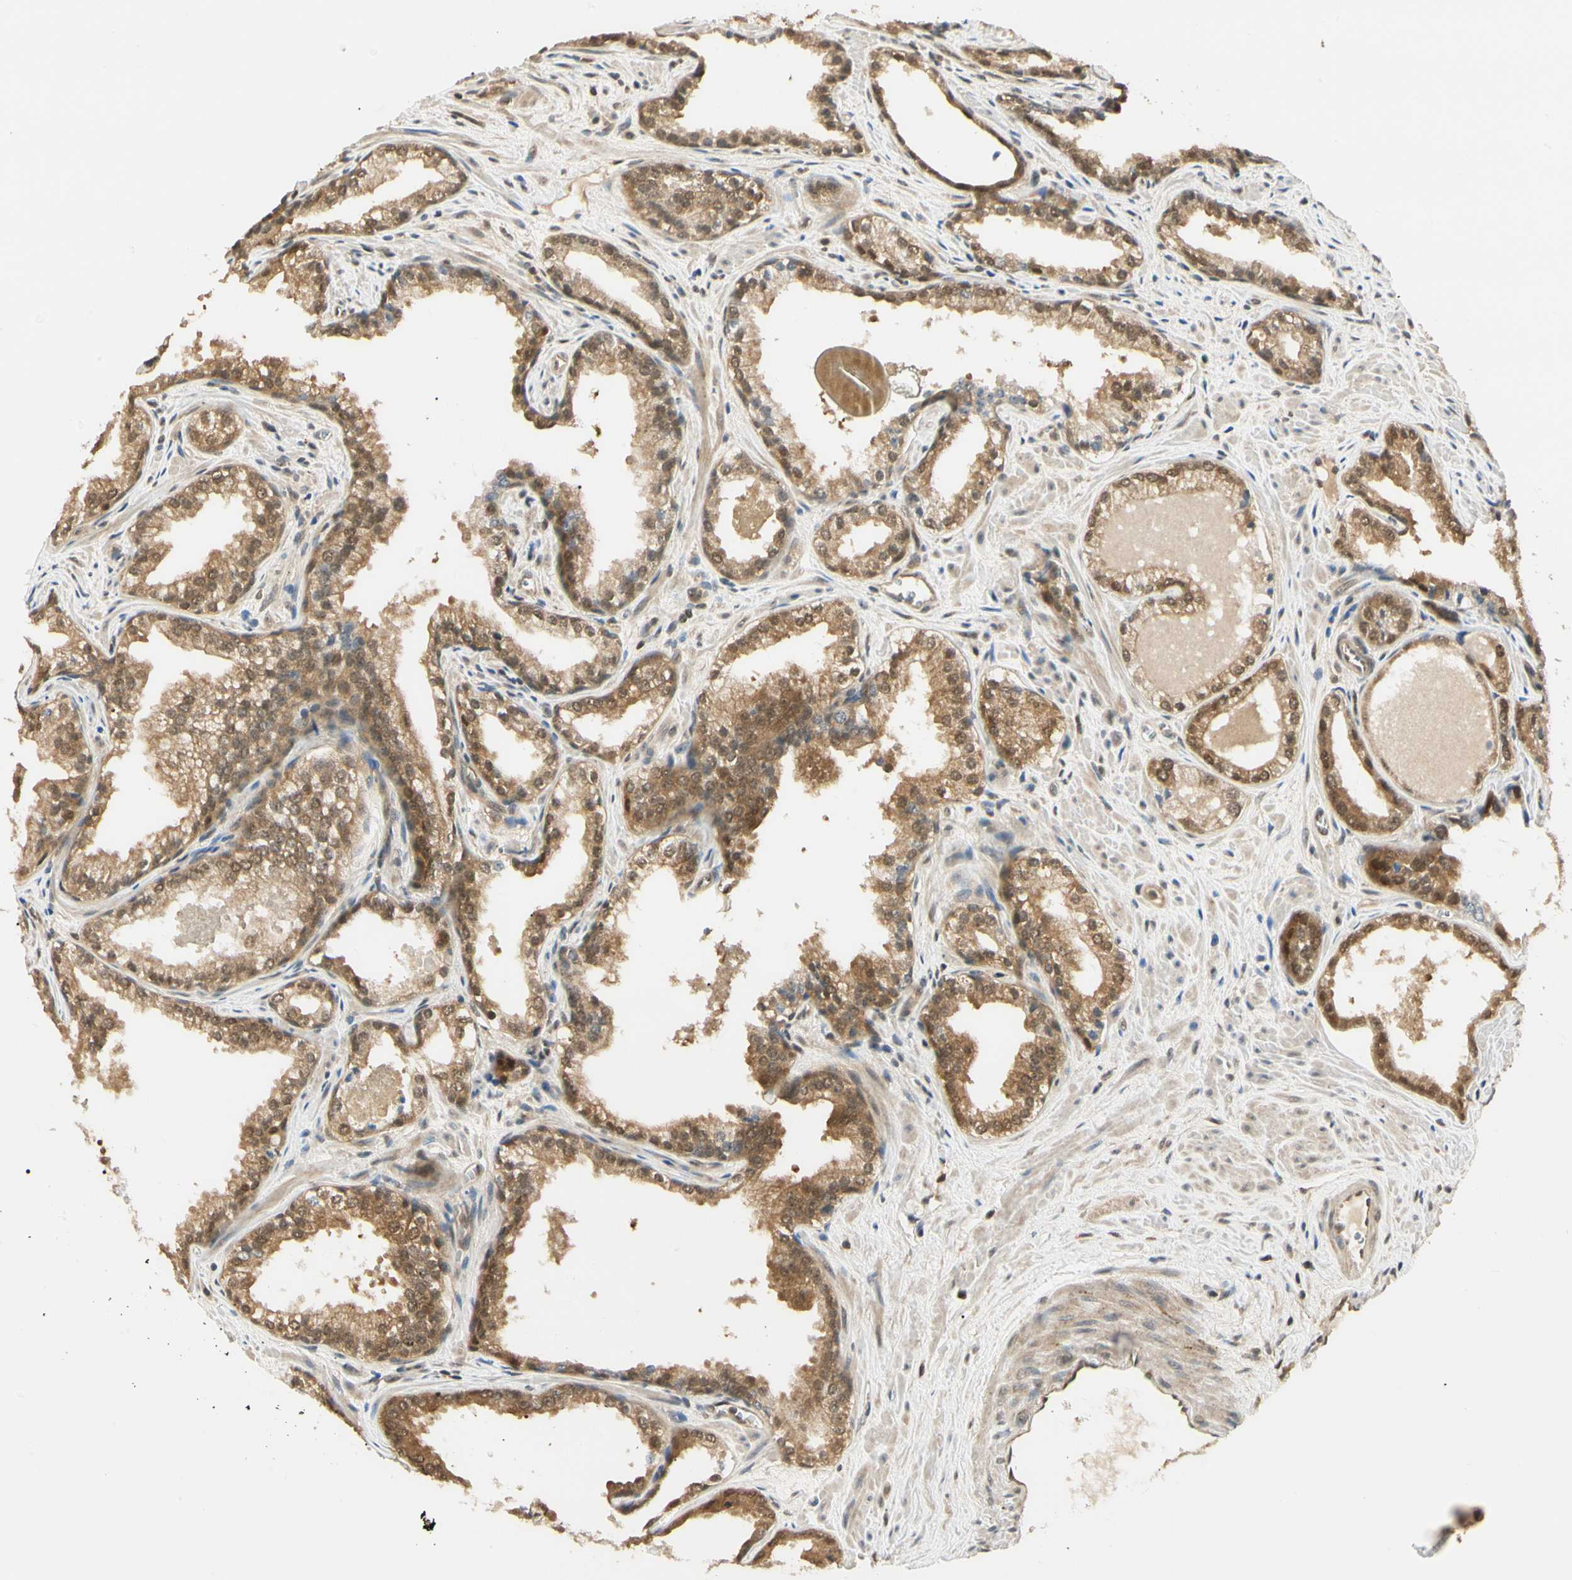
{"staining": {"intensity": "moderate", "quantity": ">75%", "location": "cytoplasmic/membranous,nuclear"}, "tissue": "prostate cancer", "cell_type": "Tumor cells", "image_type": "cancer", "snomed": [{"axis": "morphology", "description": "Adenocarcinoma, Low grade"}, {"axis": "topography", "description": "Prostate"}], "caption": "A medium amount of moderate cytoplasmic/membranous and nuclear positivity is present in about >75% of tumor cells in adenocarcinoma (low-grade) (prostate) tissue.", "gene": "UBE2Z", "patient": {"sex": "male", "age": 60}}